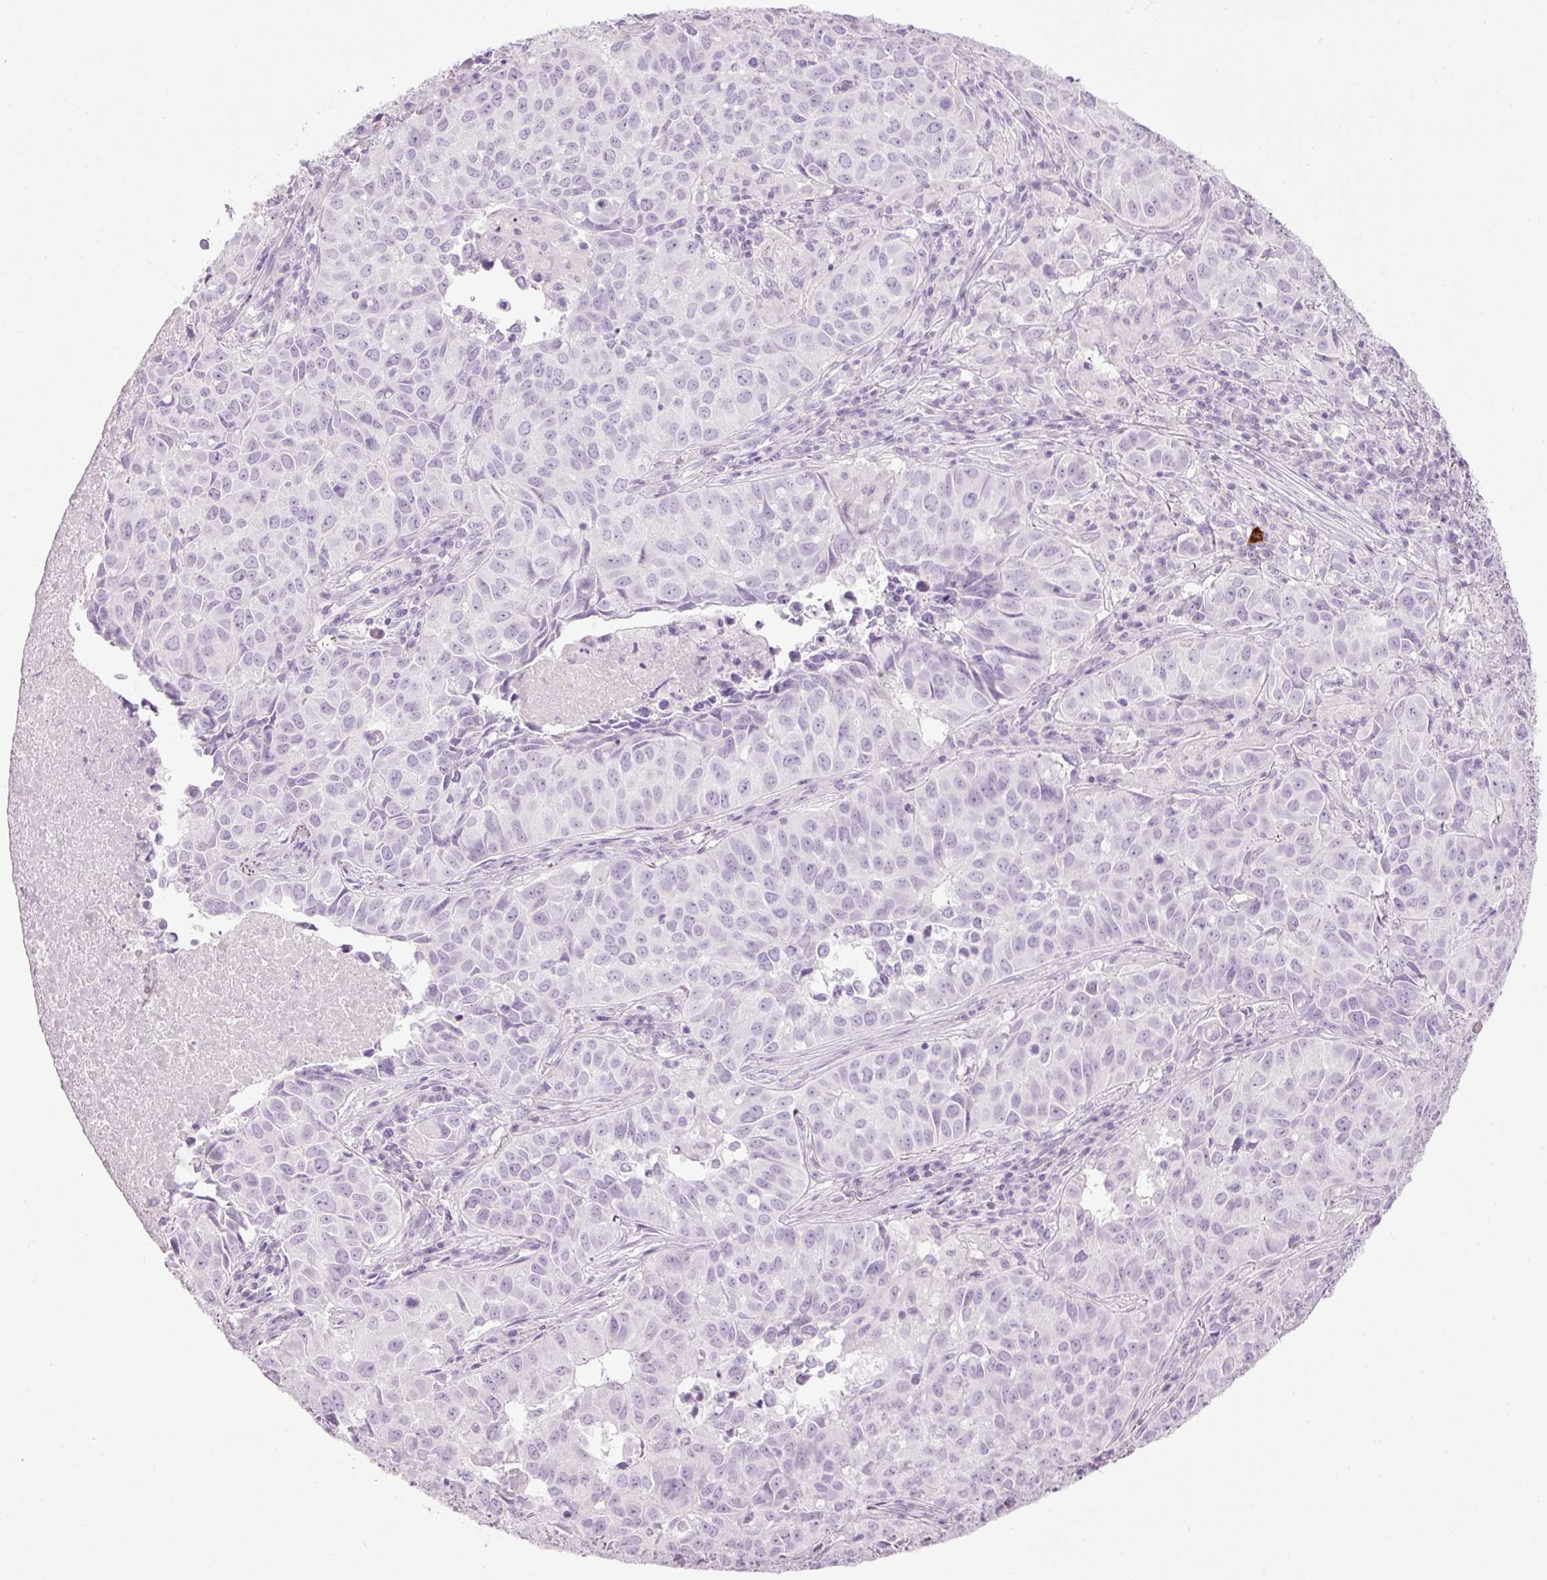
{"staining": {"intensity": "negative", "quantity": "none", "location": "none"}, "tissue": "lung cancer", "cell_type": "Tumor cells", "image_type": "cancer", "snomed": [{"axis": "morphology", "description": "Adenocarcinoma, NOS"}, {"axis": "topography", "description": "Lung"}], "caption": "Micrograph shows no protein expression in tumor cells of lung cancer (adenocarcinoma) tissue.", "gene": "CMA1", "patient": {"sex": "female", "age": 50}}